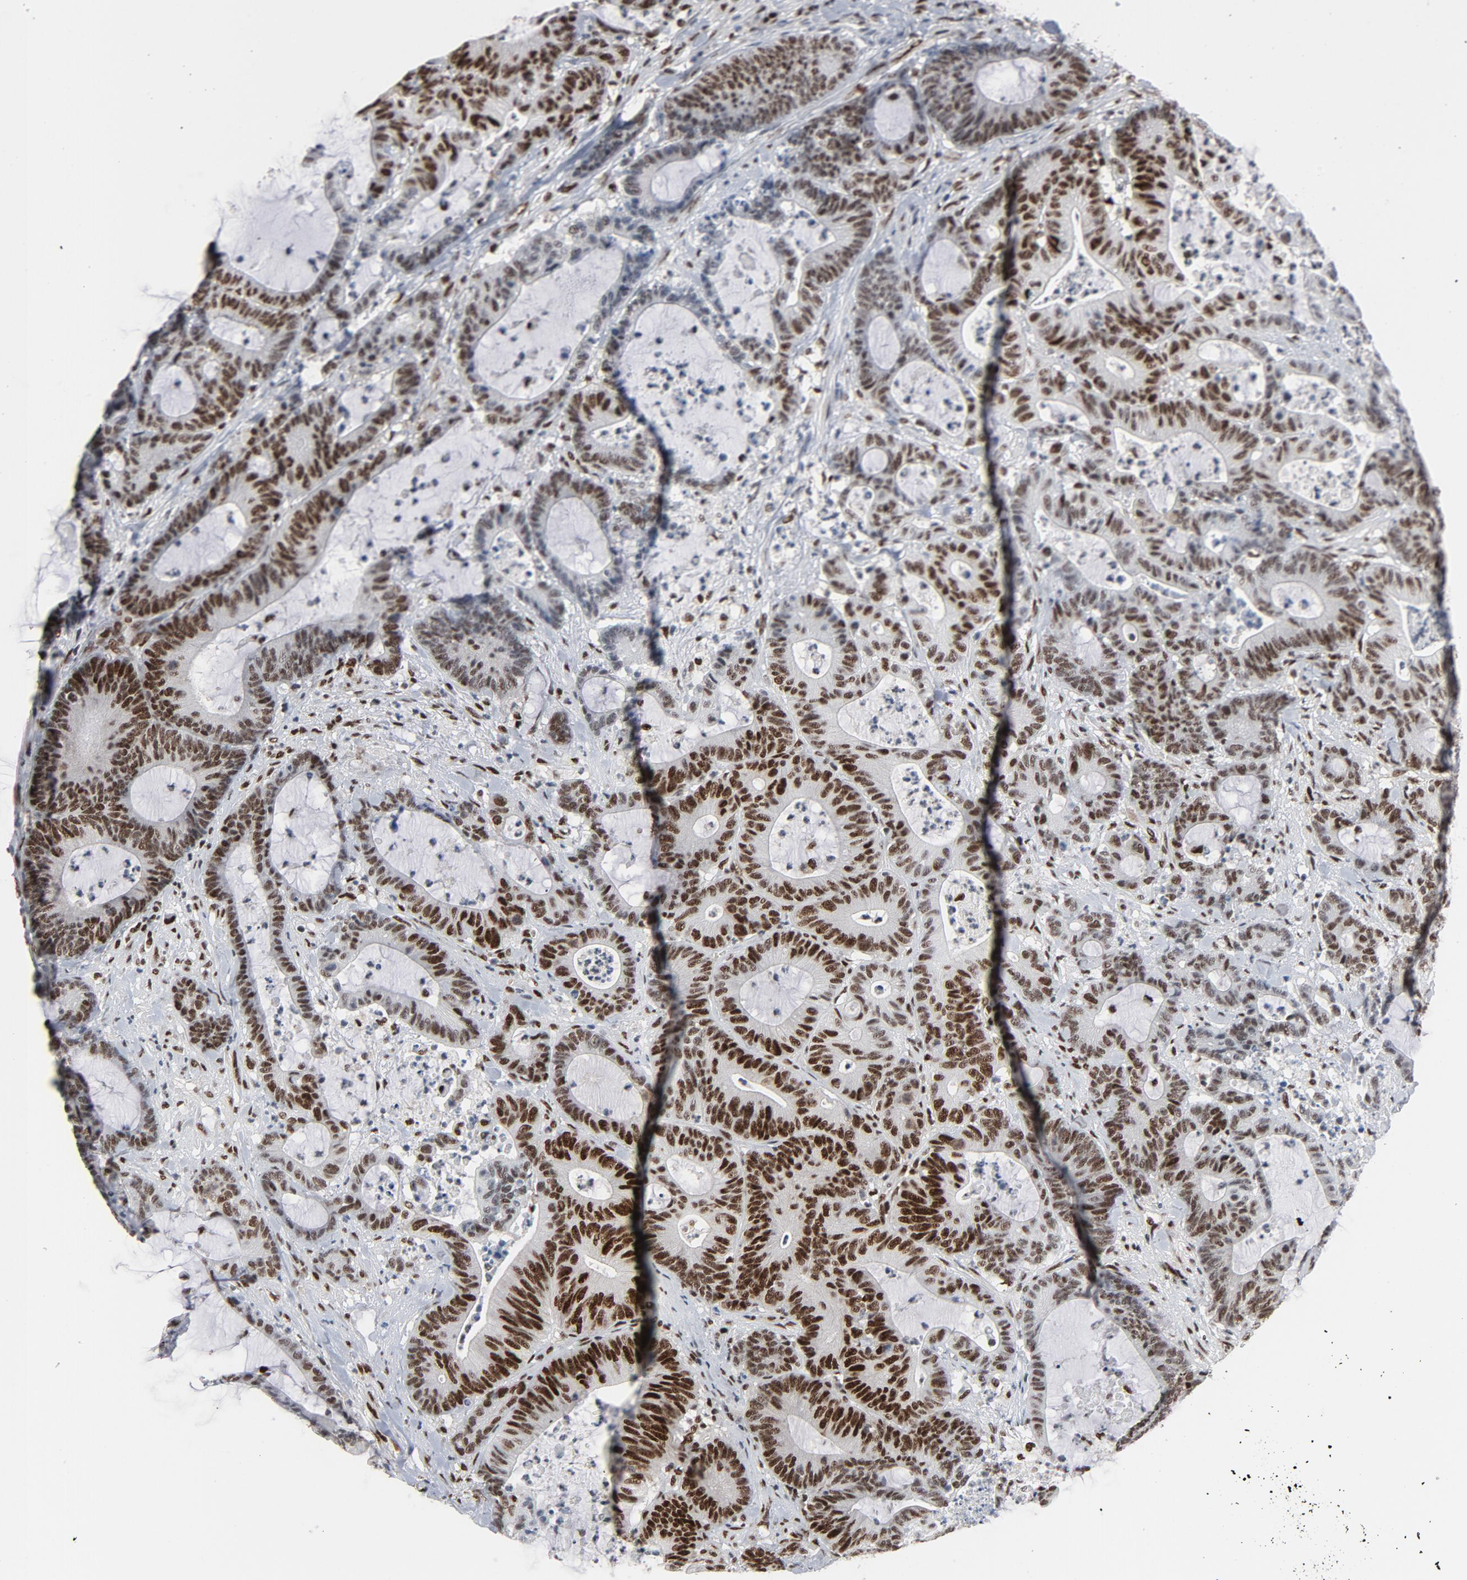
{"staining": {"intensity": "strong", "quantity": "25%-75%", "location": "nuclear"}, "tissue": "colorectal cancer", "cell_type": "Tumor cells", "image_type": "cancer", "snomed": [{"axis": "morphology", "description": "Adenocarcinoma, NOS"}, {"axis": "topography", "description": "Colon"}], "caption": "Colorectal cancer (adenocarcinoma) was stained to show a protein in brown. There is high levels of strong nuclear staining in approximately 25%-75% of tumor cells.", "gene": "JMJD6", "patient": {"sex": "female", "age": 84}}